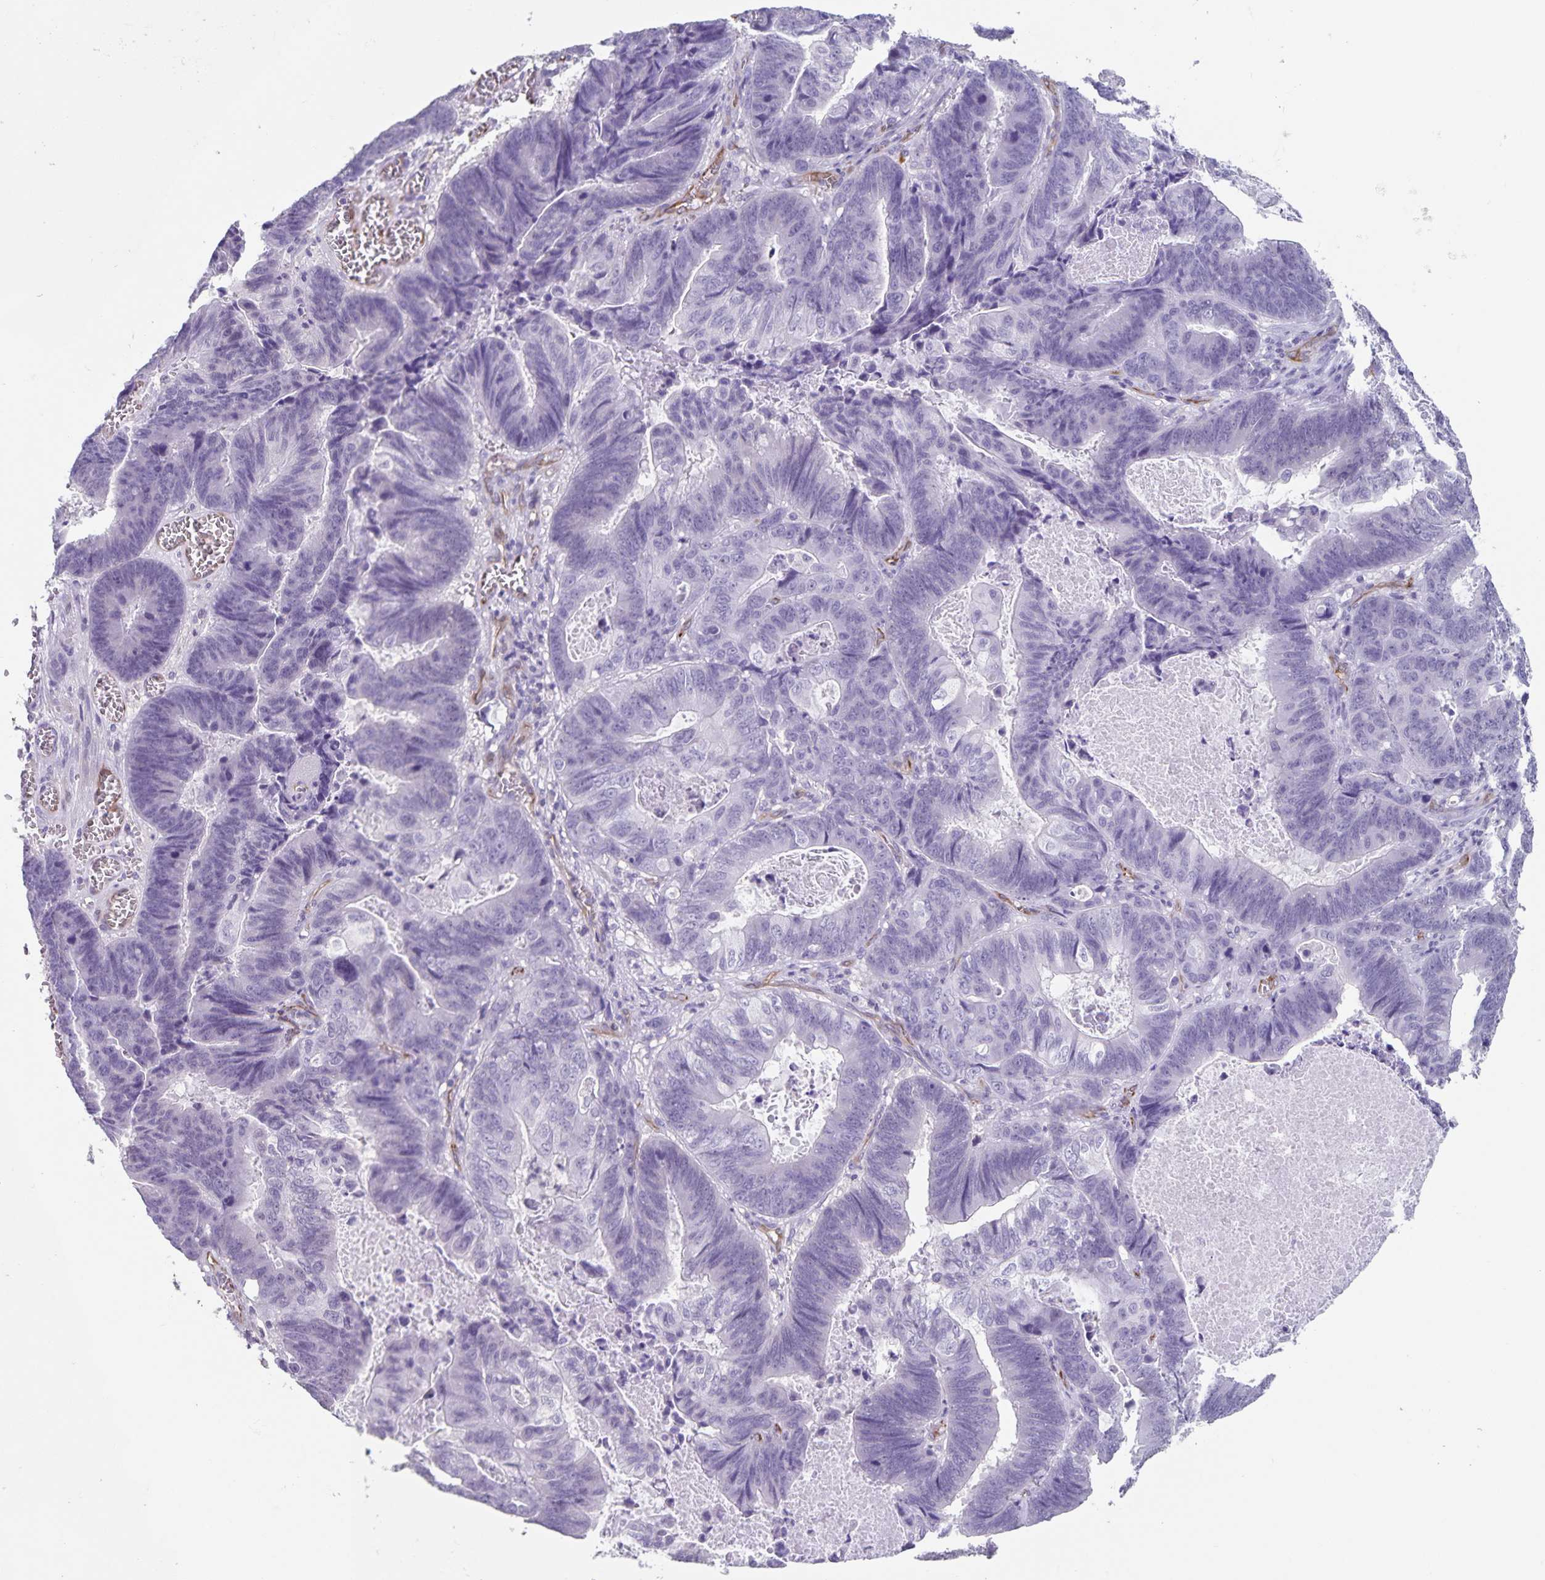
{"staining": {"intensity": "negative", "quantity": "none", "location": "none"}, "tissue": "lung cancer", "cell_type": "Tumor cells", "image_type": "cancer", "snomed": [{"axis": "morphology", "description": "Aneuploidy"}, {"axis": "morphology", "description": "Adenocarcinoma, NOS"}, {"axis": "morphology", "description": "Adenocarcinoma primary or metastatic"}, {"axis": "topography", "description": "Lung"}], "caption": "Immunohistochemistry of lung adenocarcinoma primary or metastatic shows no expression in tumor cells. The staining was performed using DAB (3,3'-diaminobenzidine) to visualize the protein expression in brown, while the nuclei were stained in blue with hematoxylin (Magnification: 20x).", "gene": "SYNM", "patient": {"sex": "female", "age": 75}}